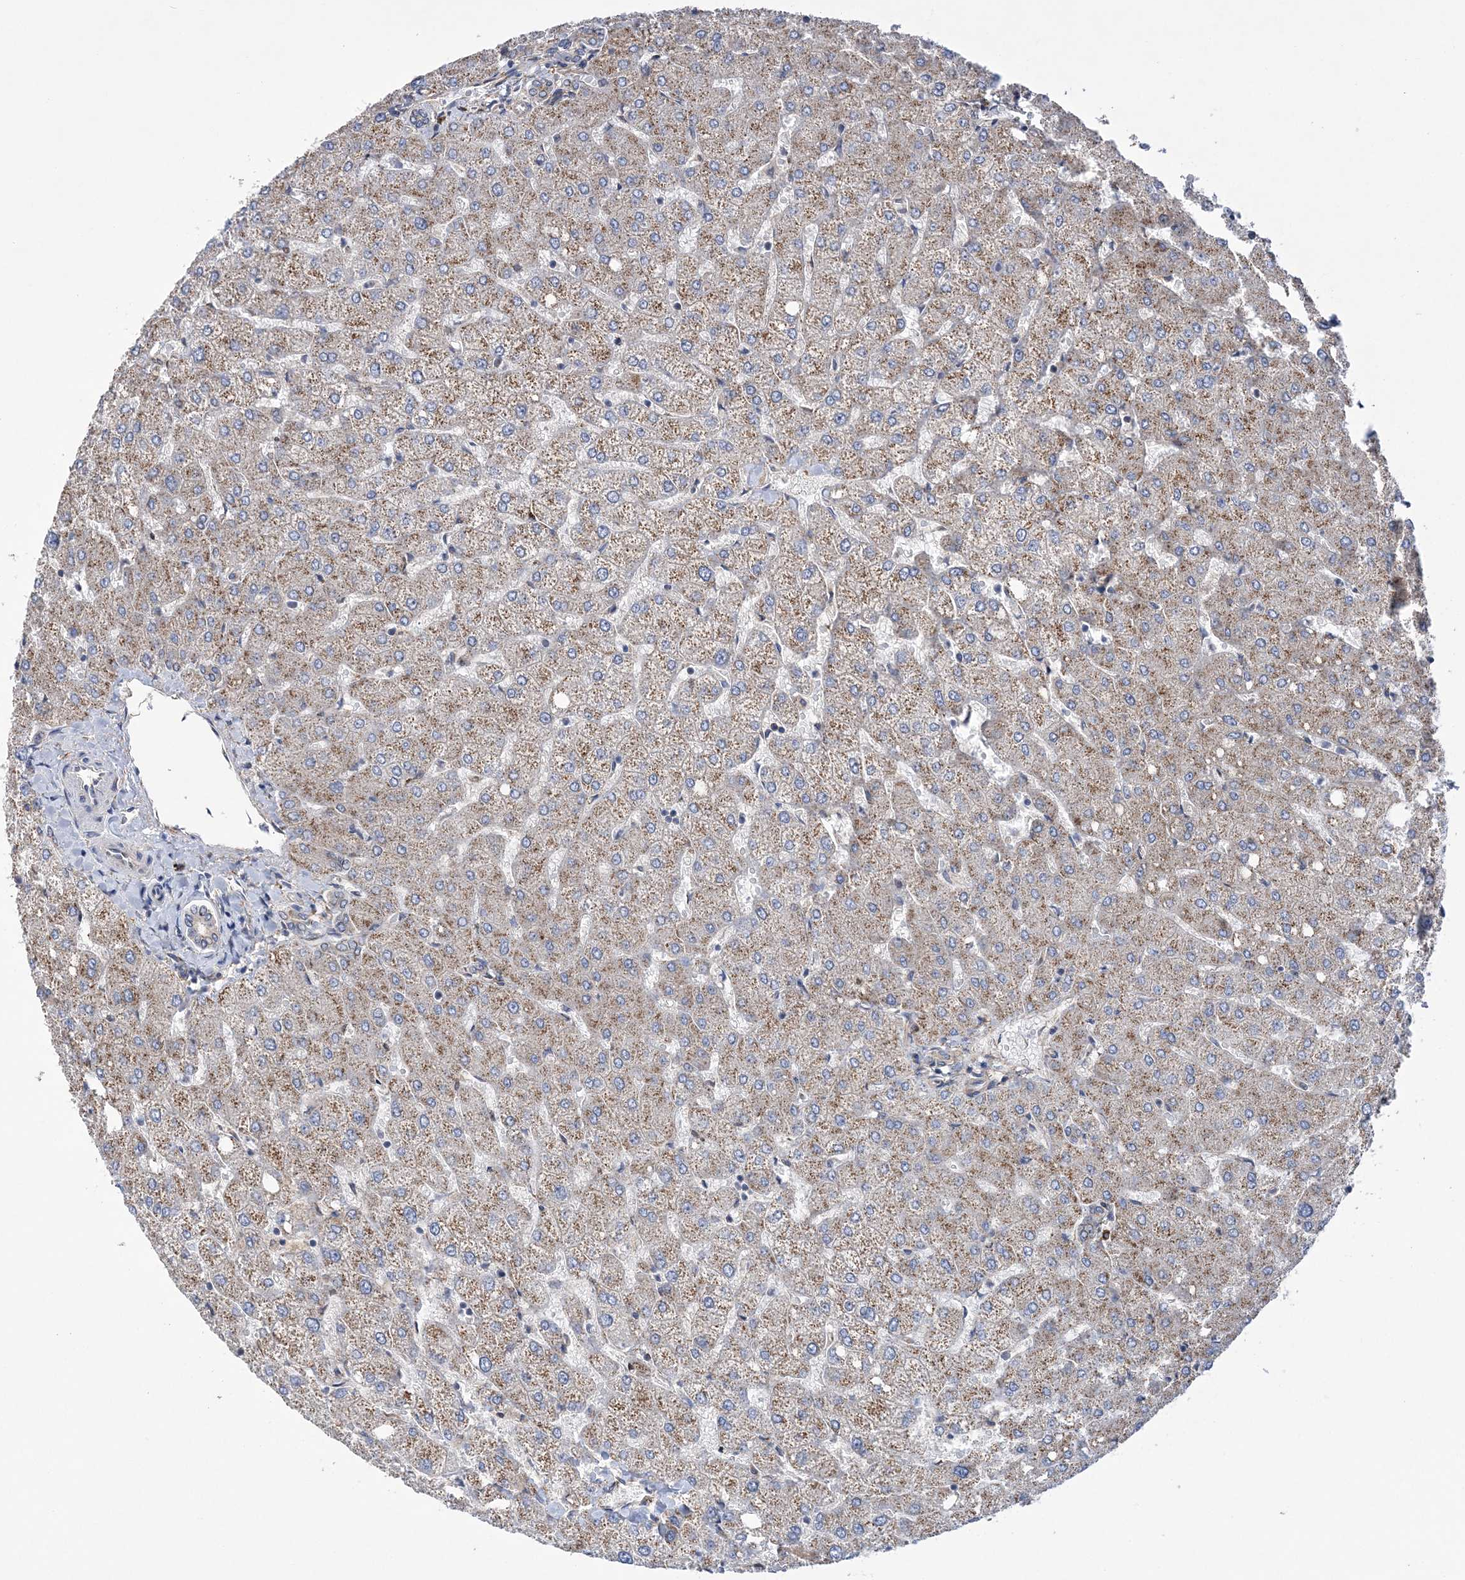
{"staining": {"intensity": "negative", "quantity": "none", "location": "none"}, "tissue": "liver", "cell_type": "Cholangiocytes", "image_type": "normal", "snomed": [{"axis": "morphology", "description": "Normal tissue, NOS"}, {"axis": "topography", "description": "Liver"}], "caption": "Cholangiocytes are negative for brown protein staining in benign liver. (DAB immunohistochemistry (IHC) with hematoxylin counter stain).", "gene": "COPB2", "patient": {"sex": "female", "age": 54}}